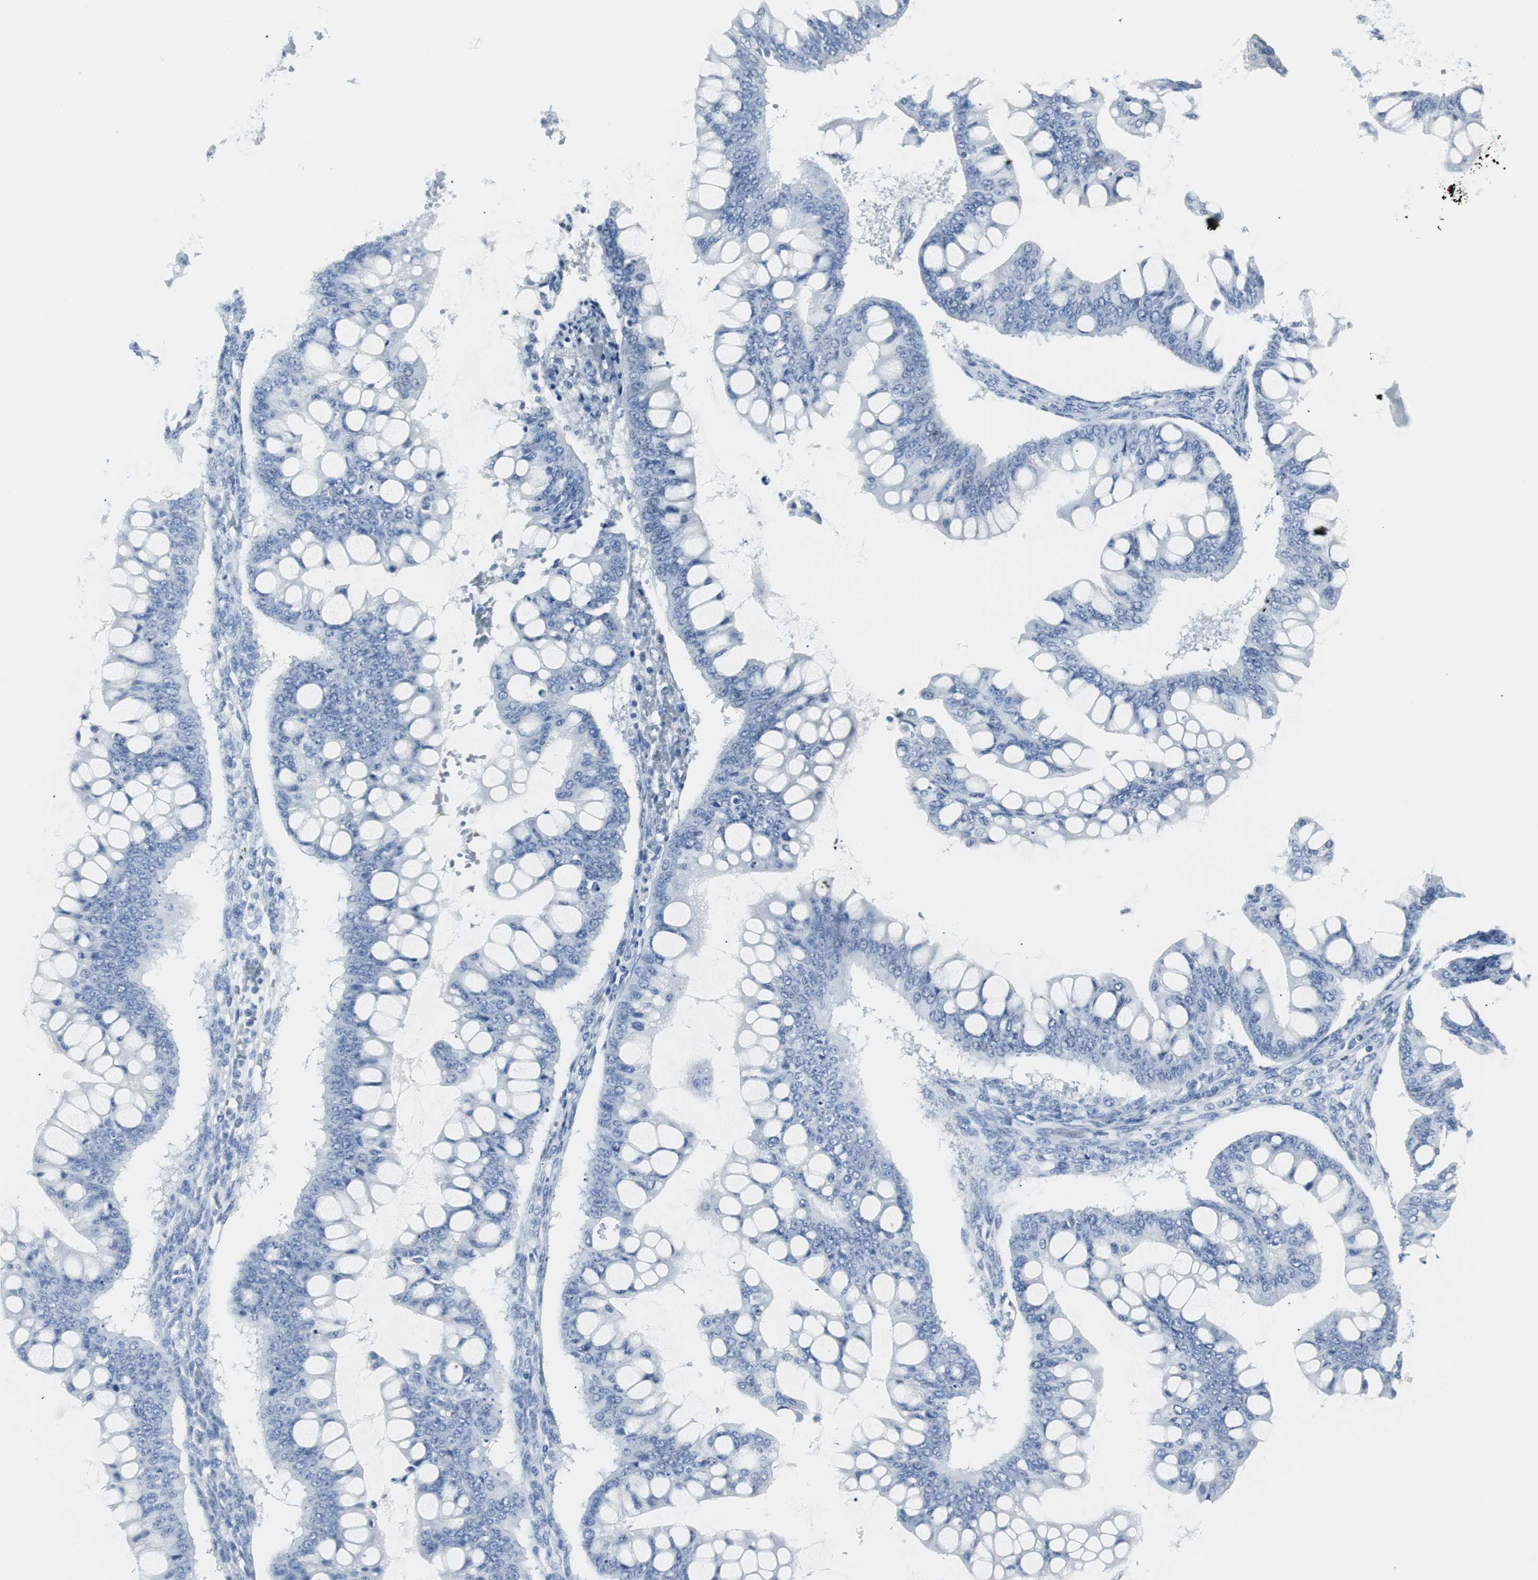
{"staining": {"intensity": "negative", "quantity": "none", "location": "none"}, "tissue": "ovarian cancer", "cell_type": "Tumor cells", "image_type": "cancer", "snomed": [{"axis": "morphology", "description": "Cystadenocarcinoma, mucinous, NOS"}, {"axis": "topography", "description": "Ovary"}], "caption": "Immunohistochemical staining of human ovarian mucinous cystadenocarcinoma shows no significant positivity in tumor cells.", "gene": "GAP43", "patient": {"sex": "female", "age": 73}}